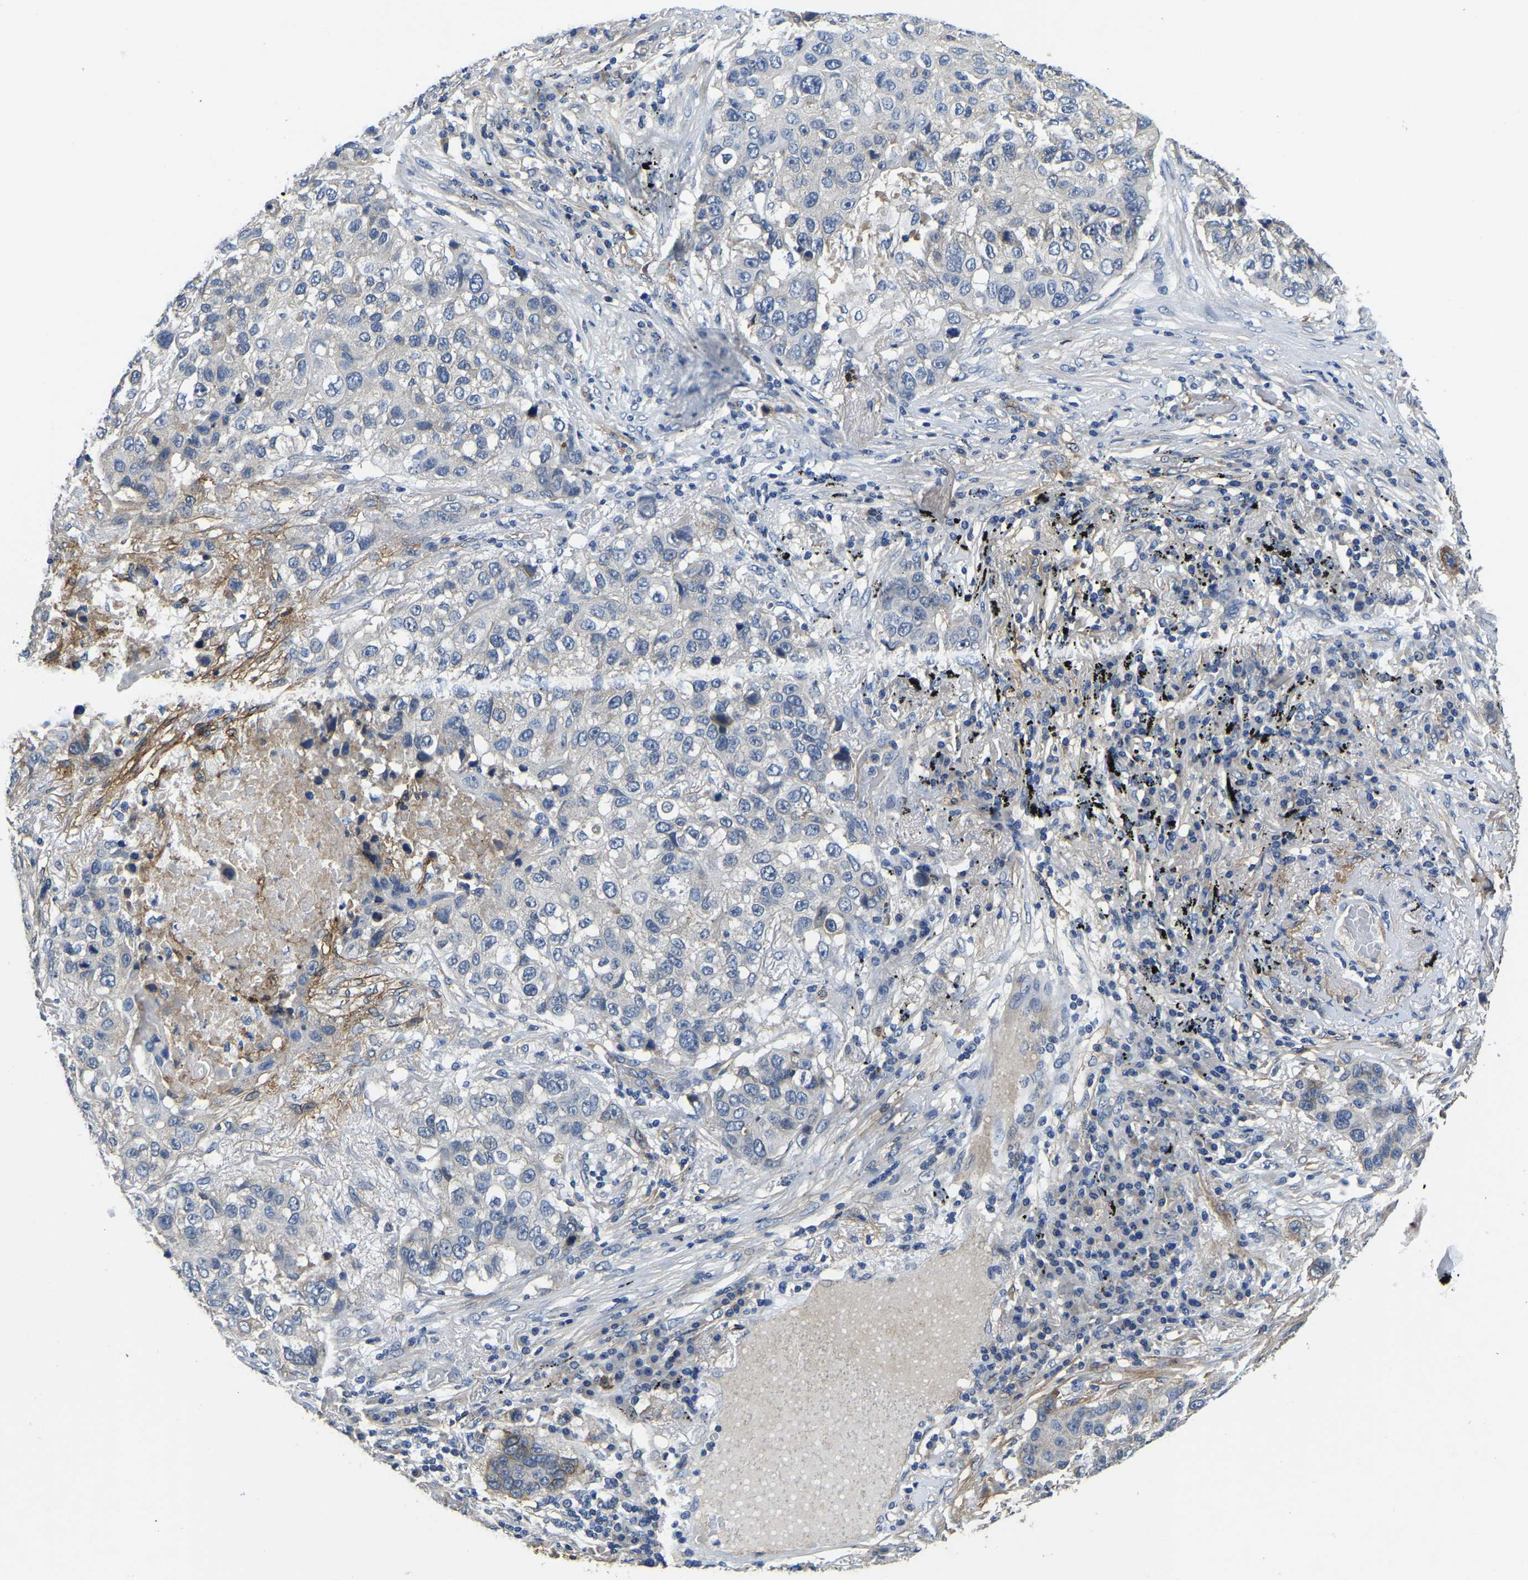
{"staining": {"intensity": "negative", "quantity": "none", "location": "none"}, "tissue": "lung cancer", "cell_type": "Tumor cells", "image_type": "cancer", "snomed": [{"axis": "morphology", "description": "Squamous cell carcinoma, NOS"}, {"axis": "topography", "description": "Lung"}], "caption": "Immunohistochemistry (IHC) micrograph of squamous cell carcinoma (lung) stained for a protein (brown), which shows no staining in tumor cells.", "gene": "ITGA2", "patient": {"sex": "male", "age": 57}}